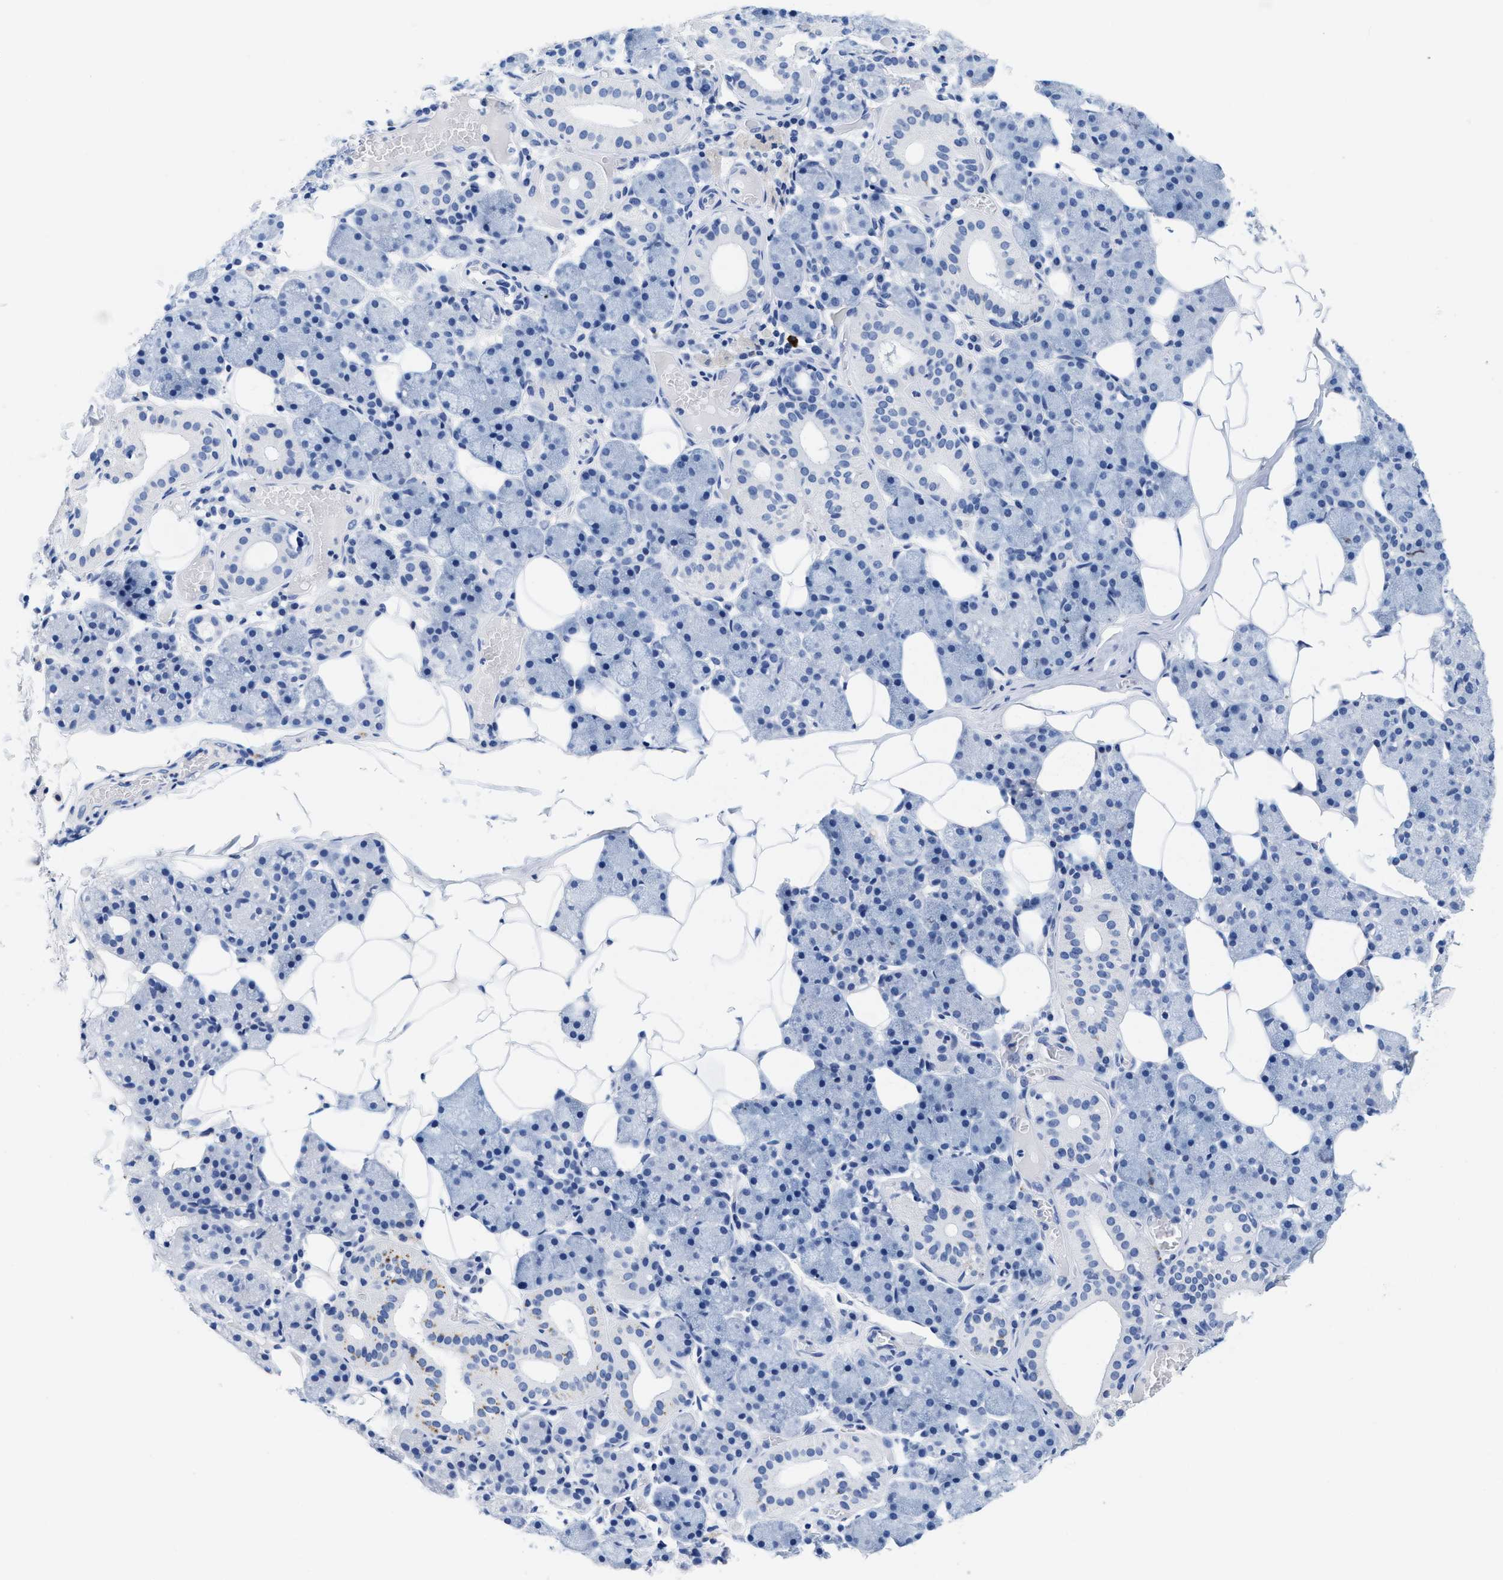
{"staining": {"intensity": "negative", "quantity": "none", "location": "none"}, "tissue": "salivary gland", "cell_type": "Glandular cells", "image_type": "normal", "snomed": [{"axis": "morphology", "description": "Normal tissue, NOS"}, {"axis": "topography", "description": "Salivary gland"}], "caption": "High power microscopy photomicrograph of an immunohistochemistry photomicrograph of unremarkable salivary gland, revealing no significant positivity in glandular cells. (IHC, brightfield microscopy, high magnification).", "gene": "TTC3", "patient": {"sex": "female", "age": 33}}